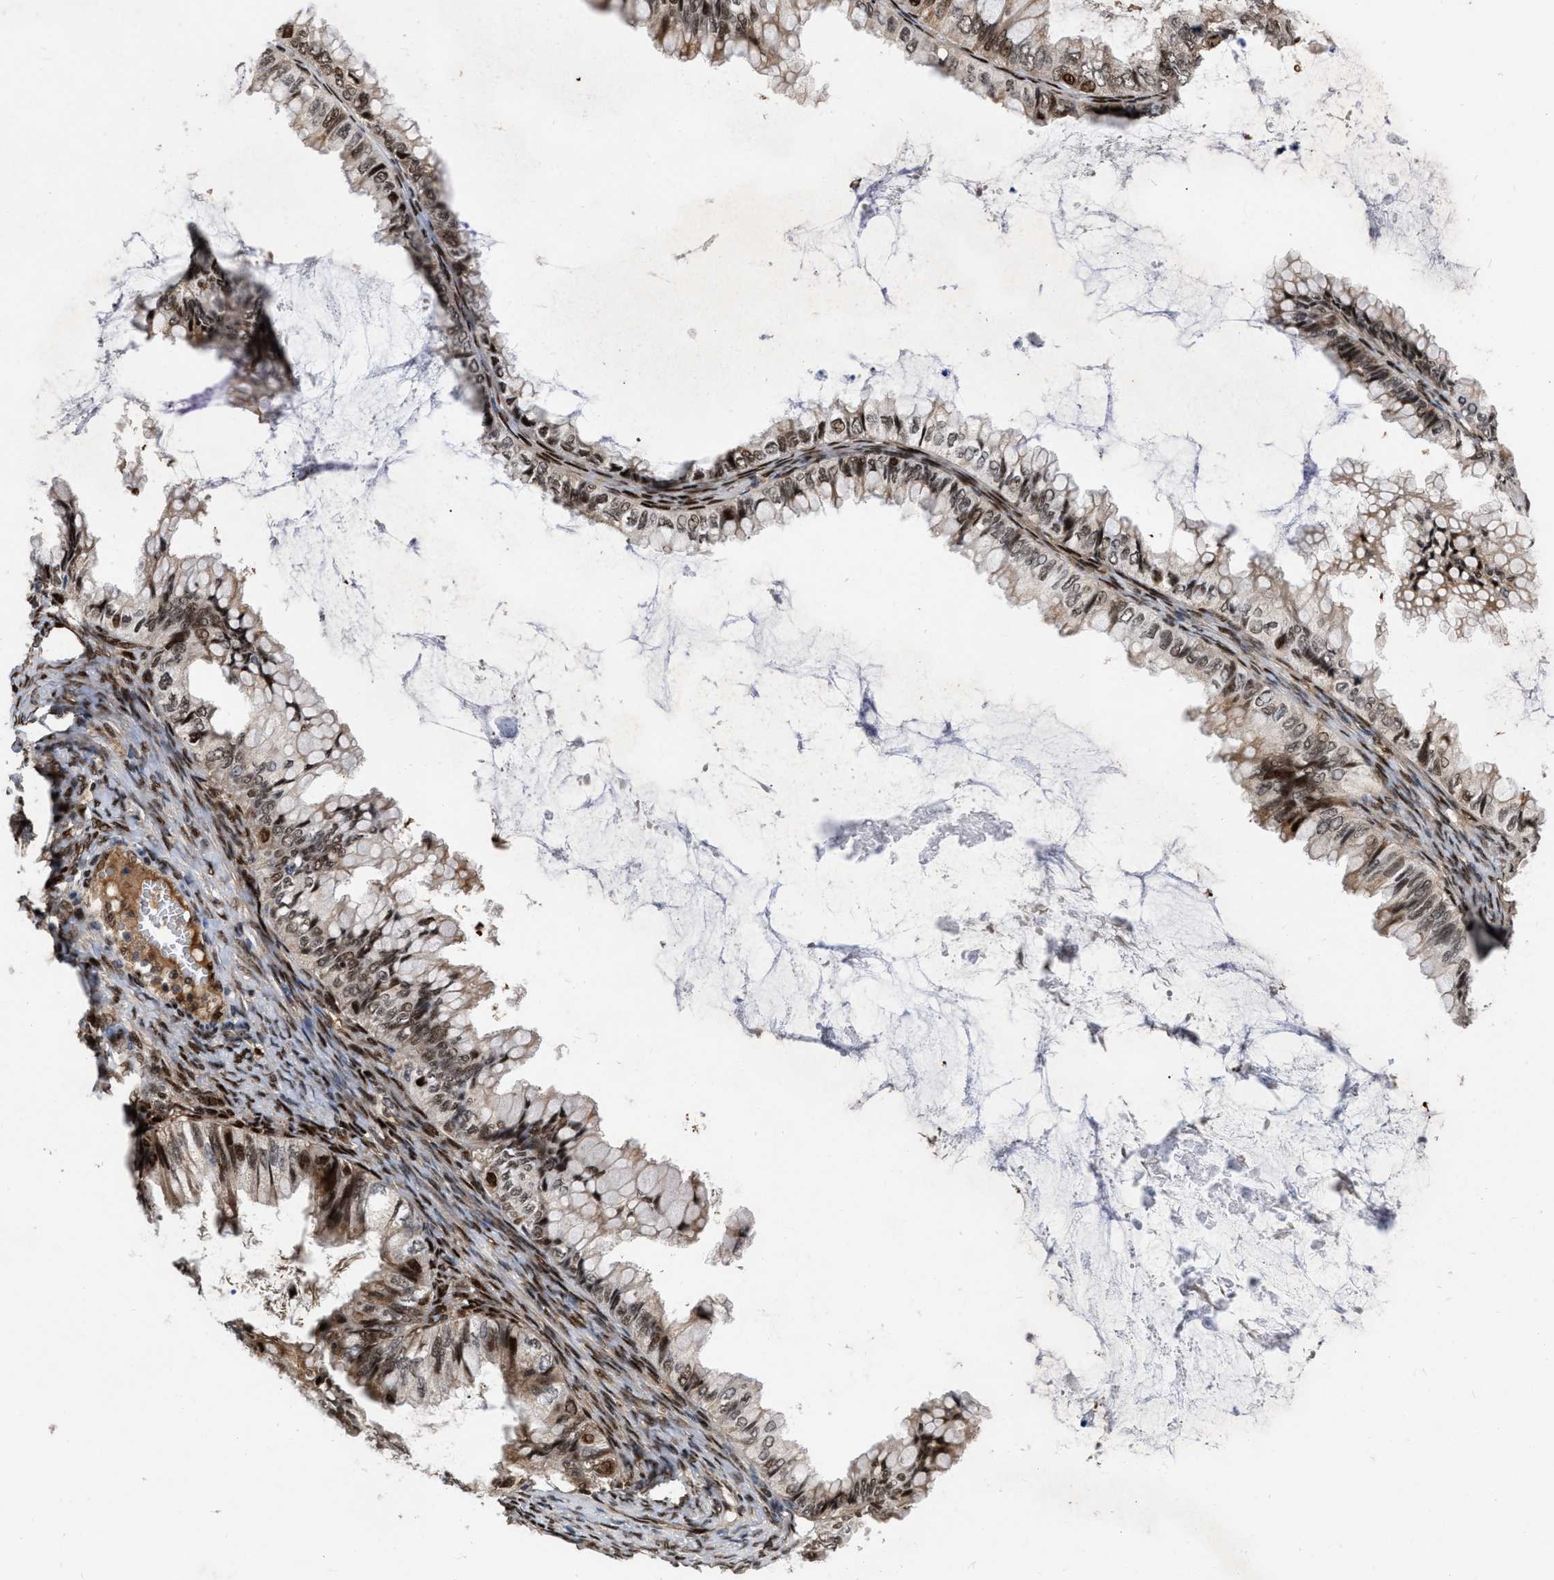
{"staining": {"intensity": "strong", "quantity": ">75%", "location": "cytoplasmic/membranous,nuclear"}, "tissue": "ovarian cancer", "cell_type": "Tumor cells", "image_type": "cancer", "snomed": [{"axis": "morphology", "description": "Cystadenocarcinoma, mucinous, NOS"}, {"axis": "topography", "description": "Ovary"}], "caption": "The photomicrograph displays staining of ovarian cancer, revealing strong cytoplasmic/membranous and nuclear protein expression (brown color) within tumor cells.", "gene": "MDM4", "patient": {"sex": "female", "age": 80}}